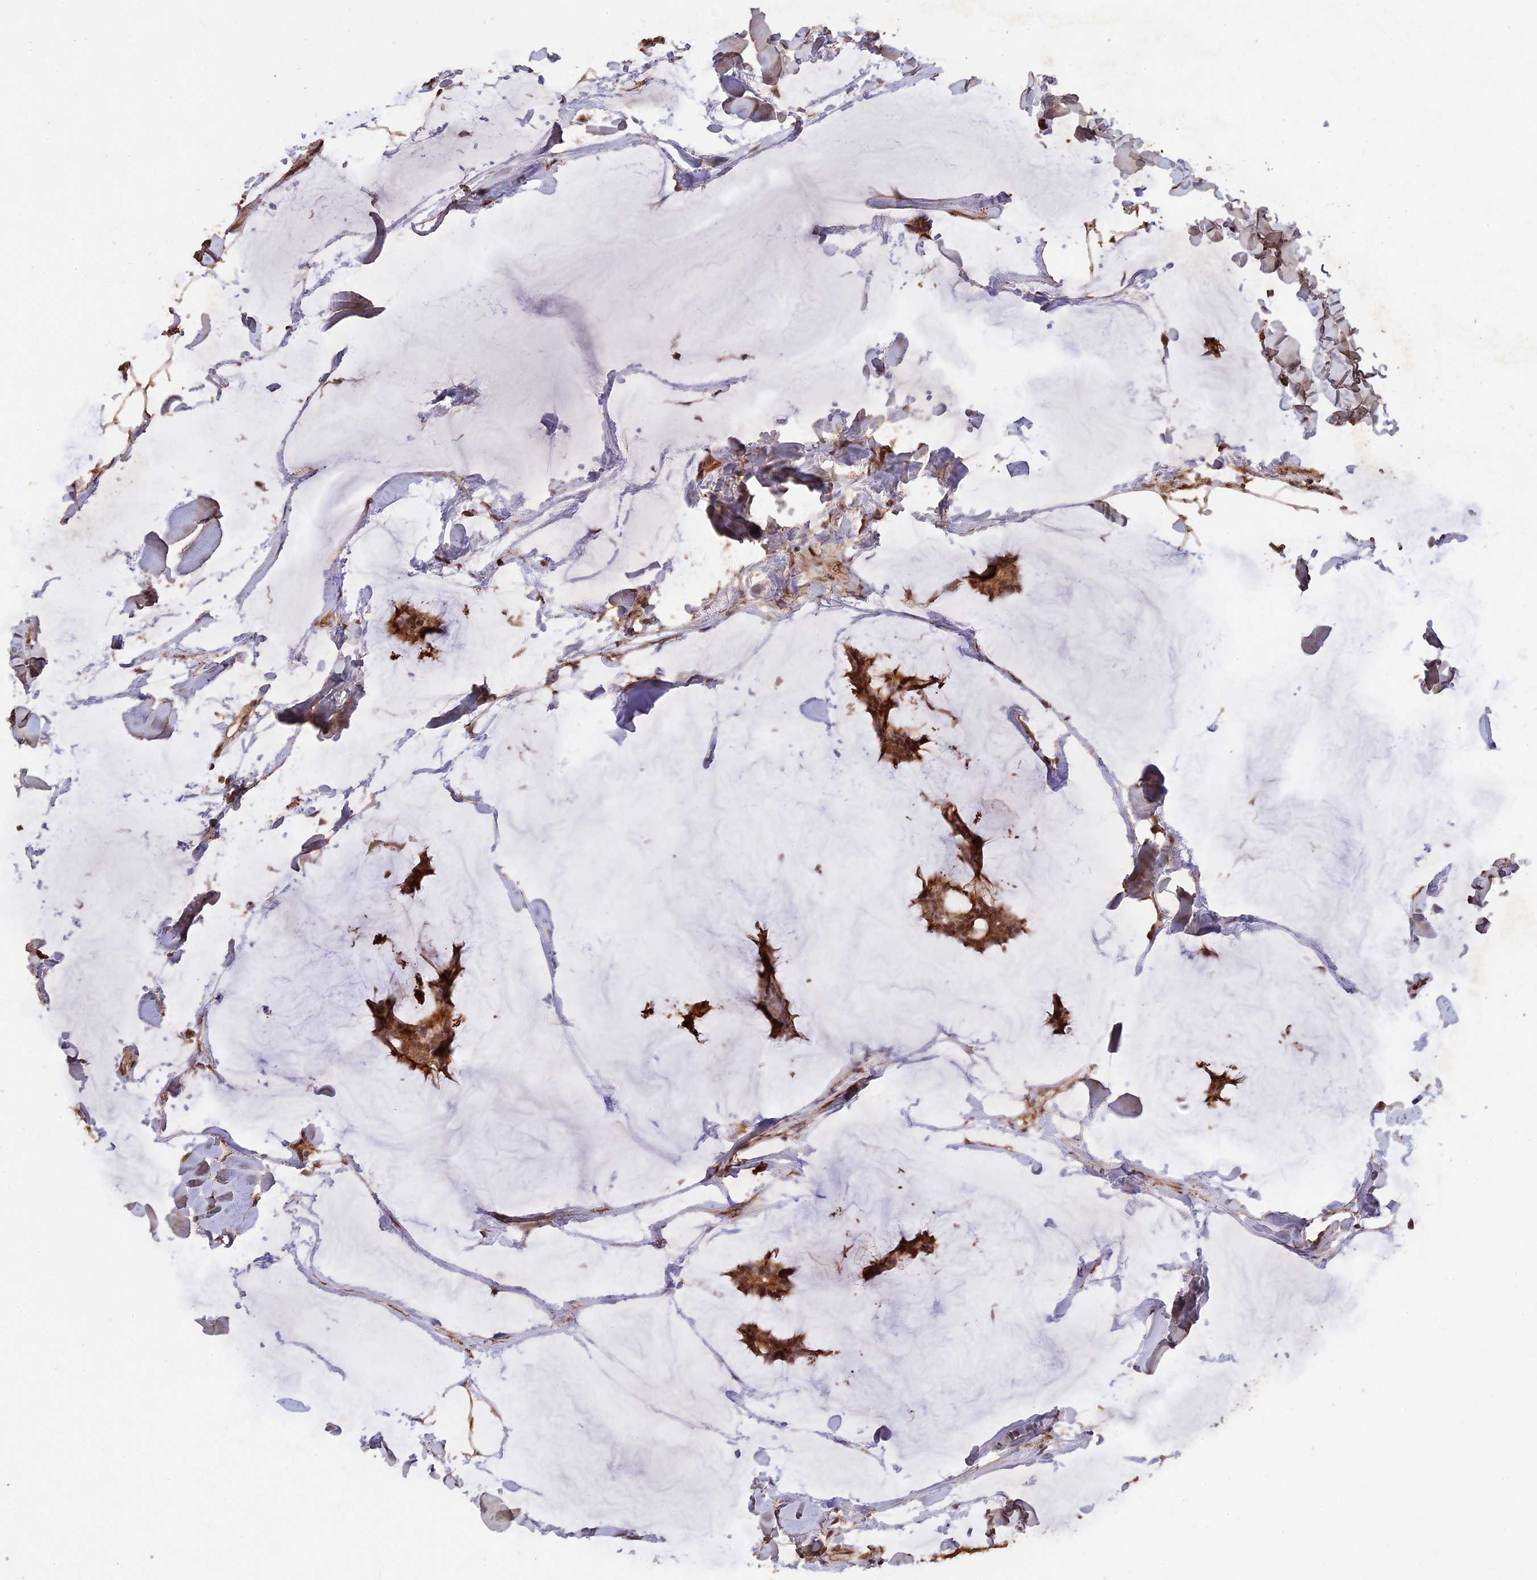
{"staining": {"intensity": "moderate", "quantity": ">75%", "location": "cytoplasmic/membranous,nuclear"}, "tissue": "breast cancer", "cell_type": "Tumor cells", "image_type": "cancer", "snomed": [{"axis": "morphology", "description": "Duct carcinoma"}, {"axis": "topography", "description": "Breast"}], "caption": "This image exhibits IHC staining of human breast intraductal carcinoma, with medium moderate cytoplasmic/membranous and nuclear positivity in approximately >75% of tumor cells.", "gene": "PSMC6", "patient": {"sex": "female", "age": 93}}